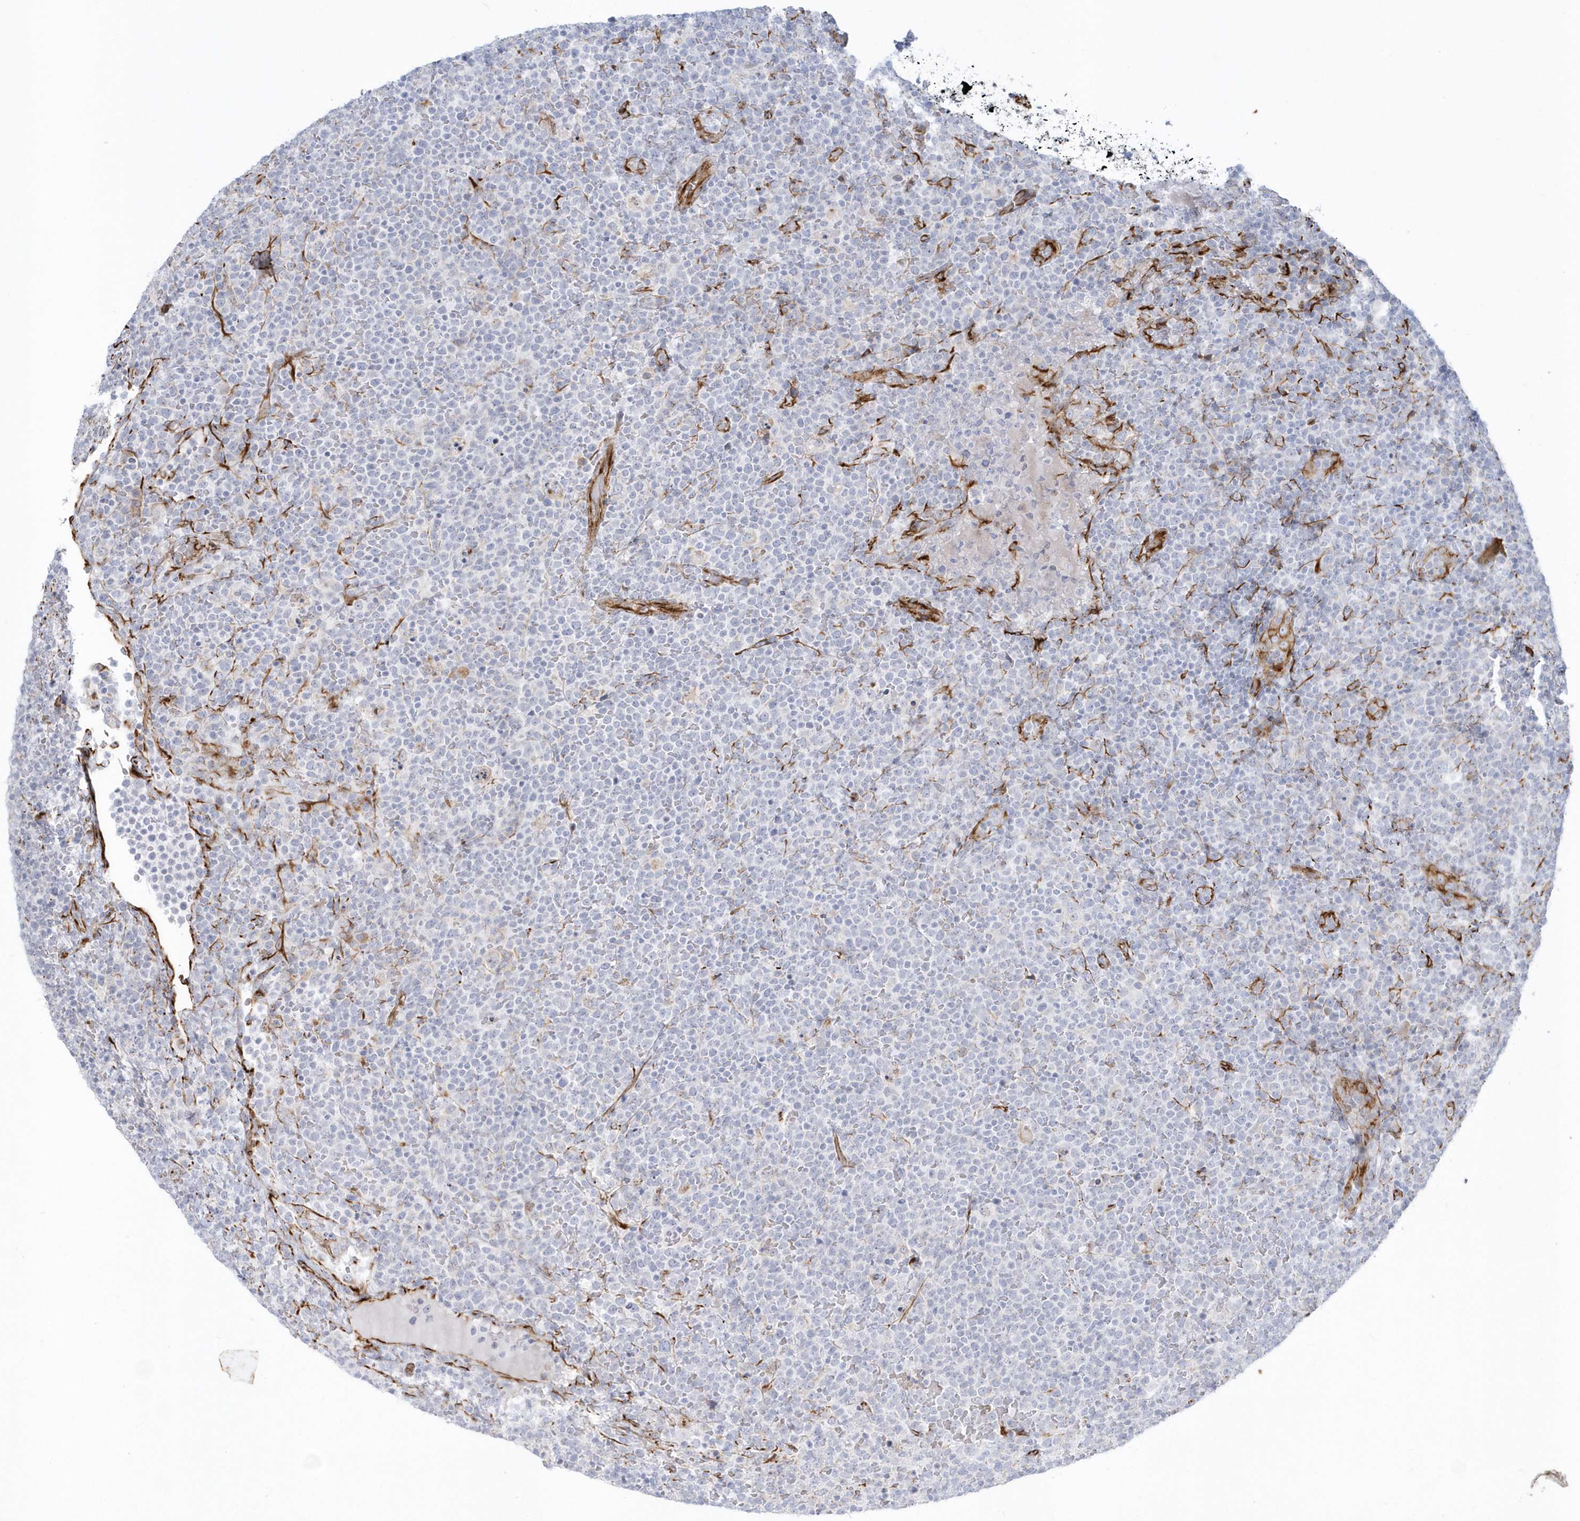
{"staining": {"intensity": "negative", "quantity": "none", "location": "none"}, "tissue": "lymphoma", "cell_type": "Tumor cells", "image_type": "cancer", "snomed": [{"axis": "morphology", "description": "Malignant lymphoma, non-Hodgkin's type, High grade"}, {"axis": "topography", "description": "Lymph node"}], "caption": "Lymphoma was stained to show a protein in brown. There is no significant positivity in tumor cells. (DAB (3,3'-diaminobenzidine) immunohistochemistry (IHC), high magnification).", "gene": "PPIL6", "patient": {"sex": "male", "age": 61}}